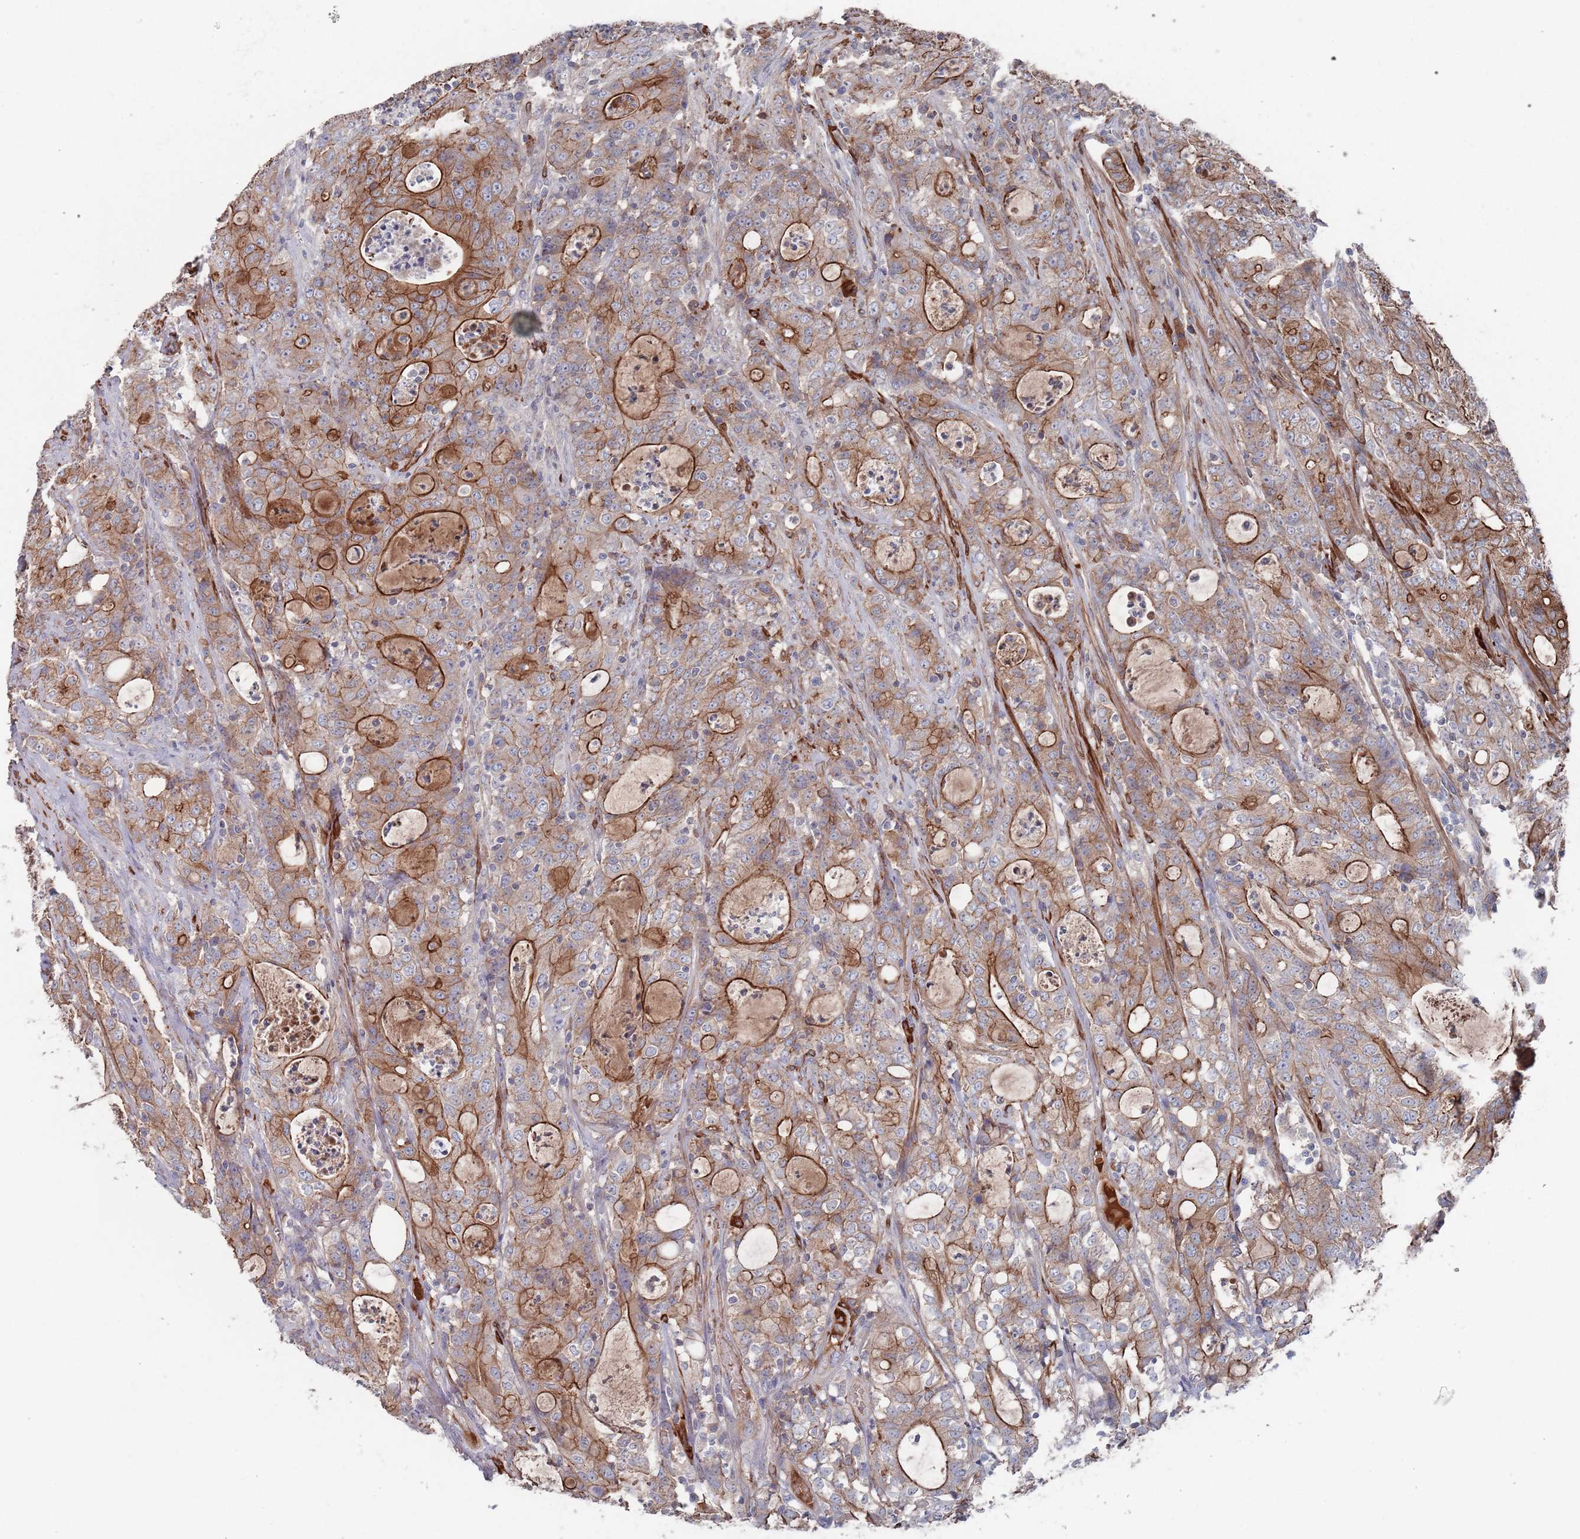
{"staining": {"intensity": "strong", "quantity": "25%-75%", "location": "cytoplasmic/membranous"}, "tissue": "colorectal cancer", "cell_type": "Tumor cells", "image_type": "cancer", "snomed": [{"axis": "morphology", "description": "Adenocarcinoma, NOS"}, {"axis": "topography", "description": "Colon"}], "caption": "Immunohistochemical staining of human adenocarcinoma (colorectal) exhibits strong cytoplasmic/membranous protein staining in approximately 25%-75% of tumor cells.", "gene": "PLEKHA4", "patient": {"sex": "male", "age": 83}}